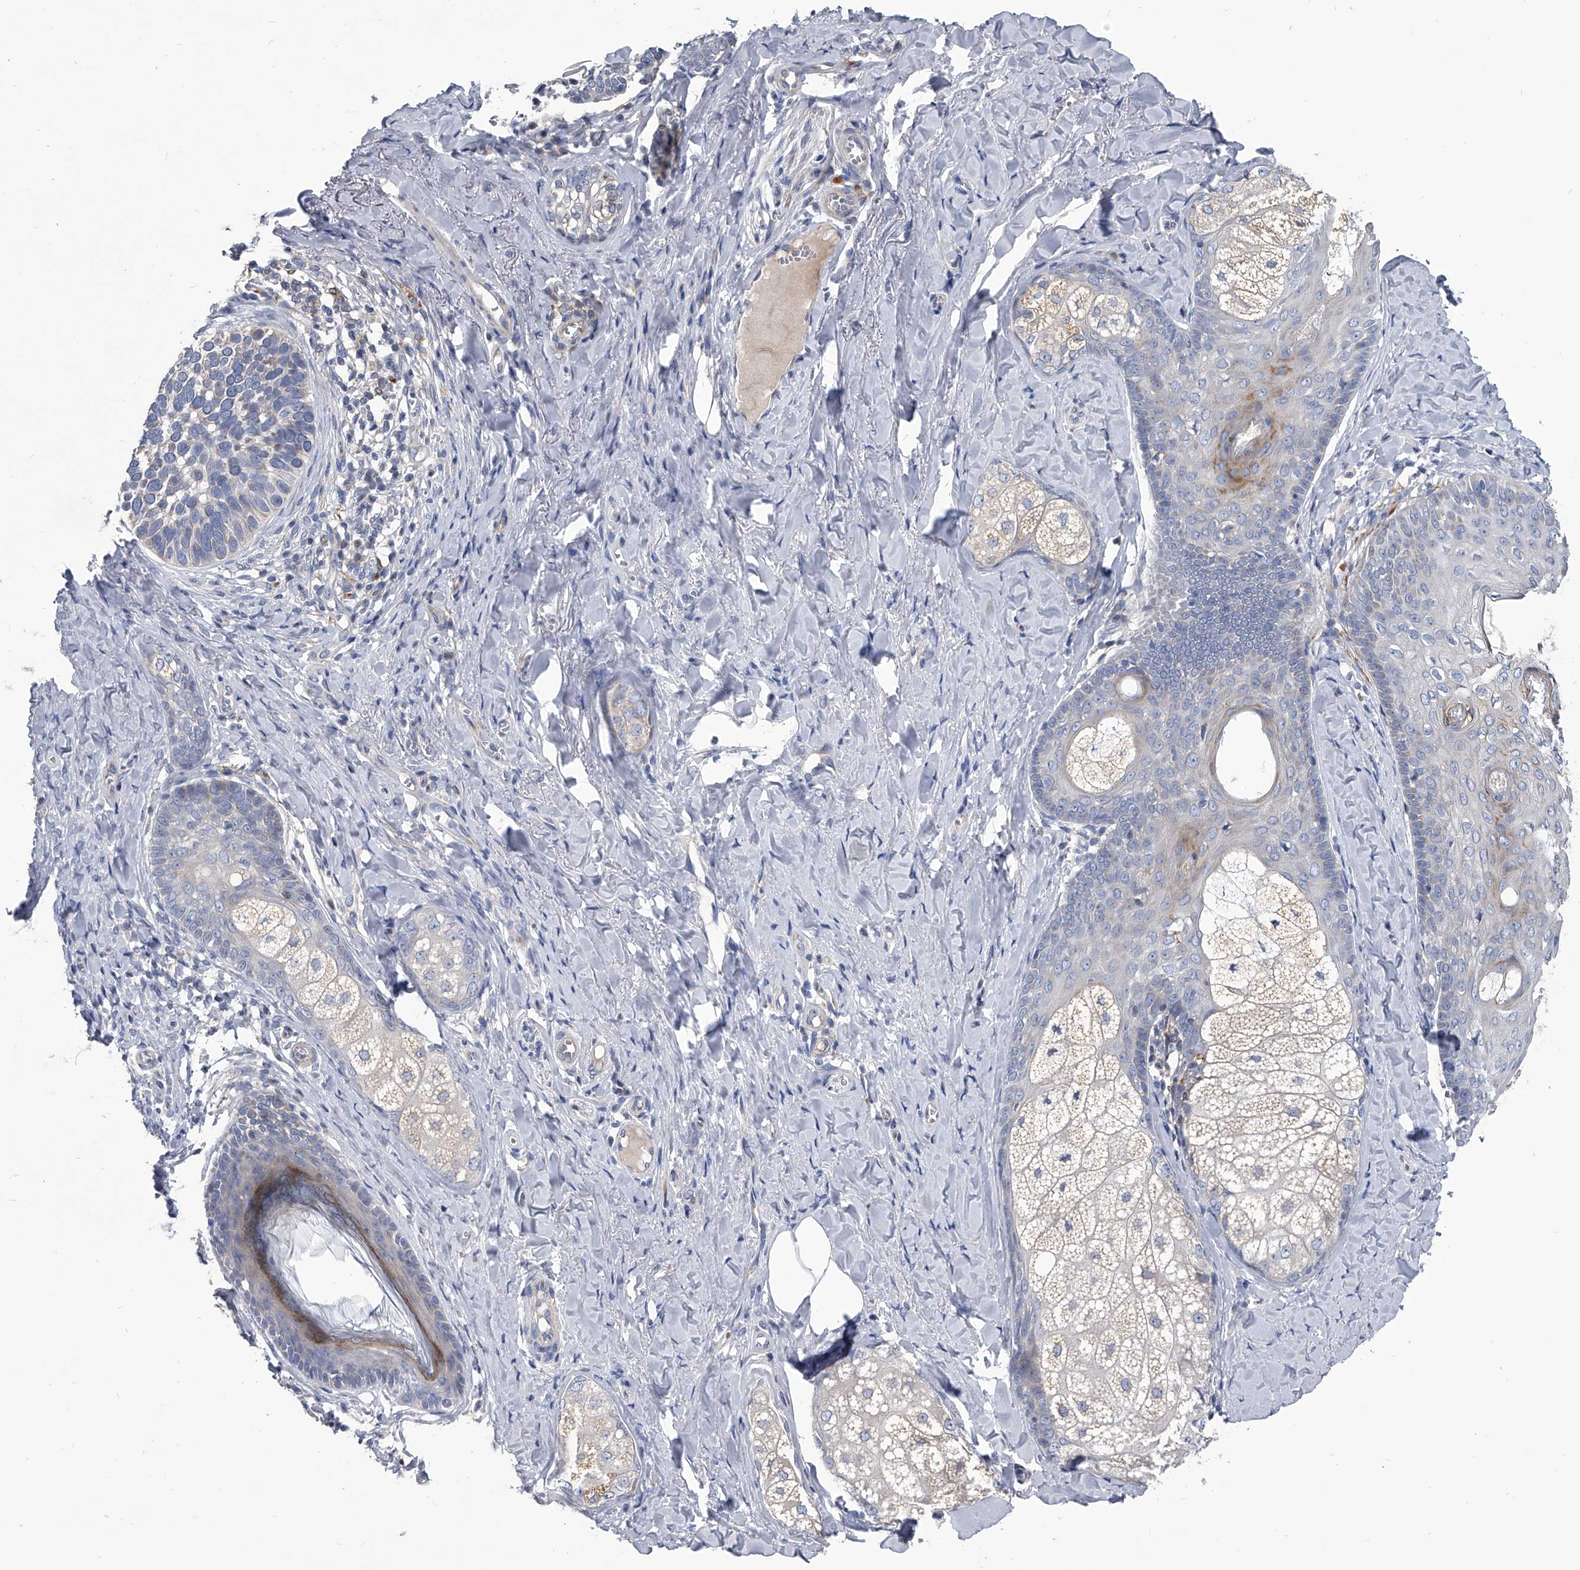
{"staining": {"intensity": "weak", "quantity": "25%-75%", "location": "cytoplasmic/membranous"}, "tissue": "skin cancer", "cell_type": "Tumor cells", "image_type": "cancer", "snomed": [{"axis": "morphology", "description": "Basal cell carcinoma"}, {"axis": "topography", "description": "Skin"}], "caption": "Skin basal cell carcinoma stained with DAB (3,3'-diaminobenzidine) IHC demonstrates low levels of weak cytoplasmic/membranous expression in about 25%-75% of tumor cells.", "gene": "SPP1", "patient": {"sex": "male", "age": 62}}